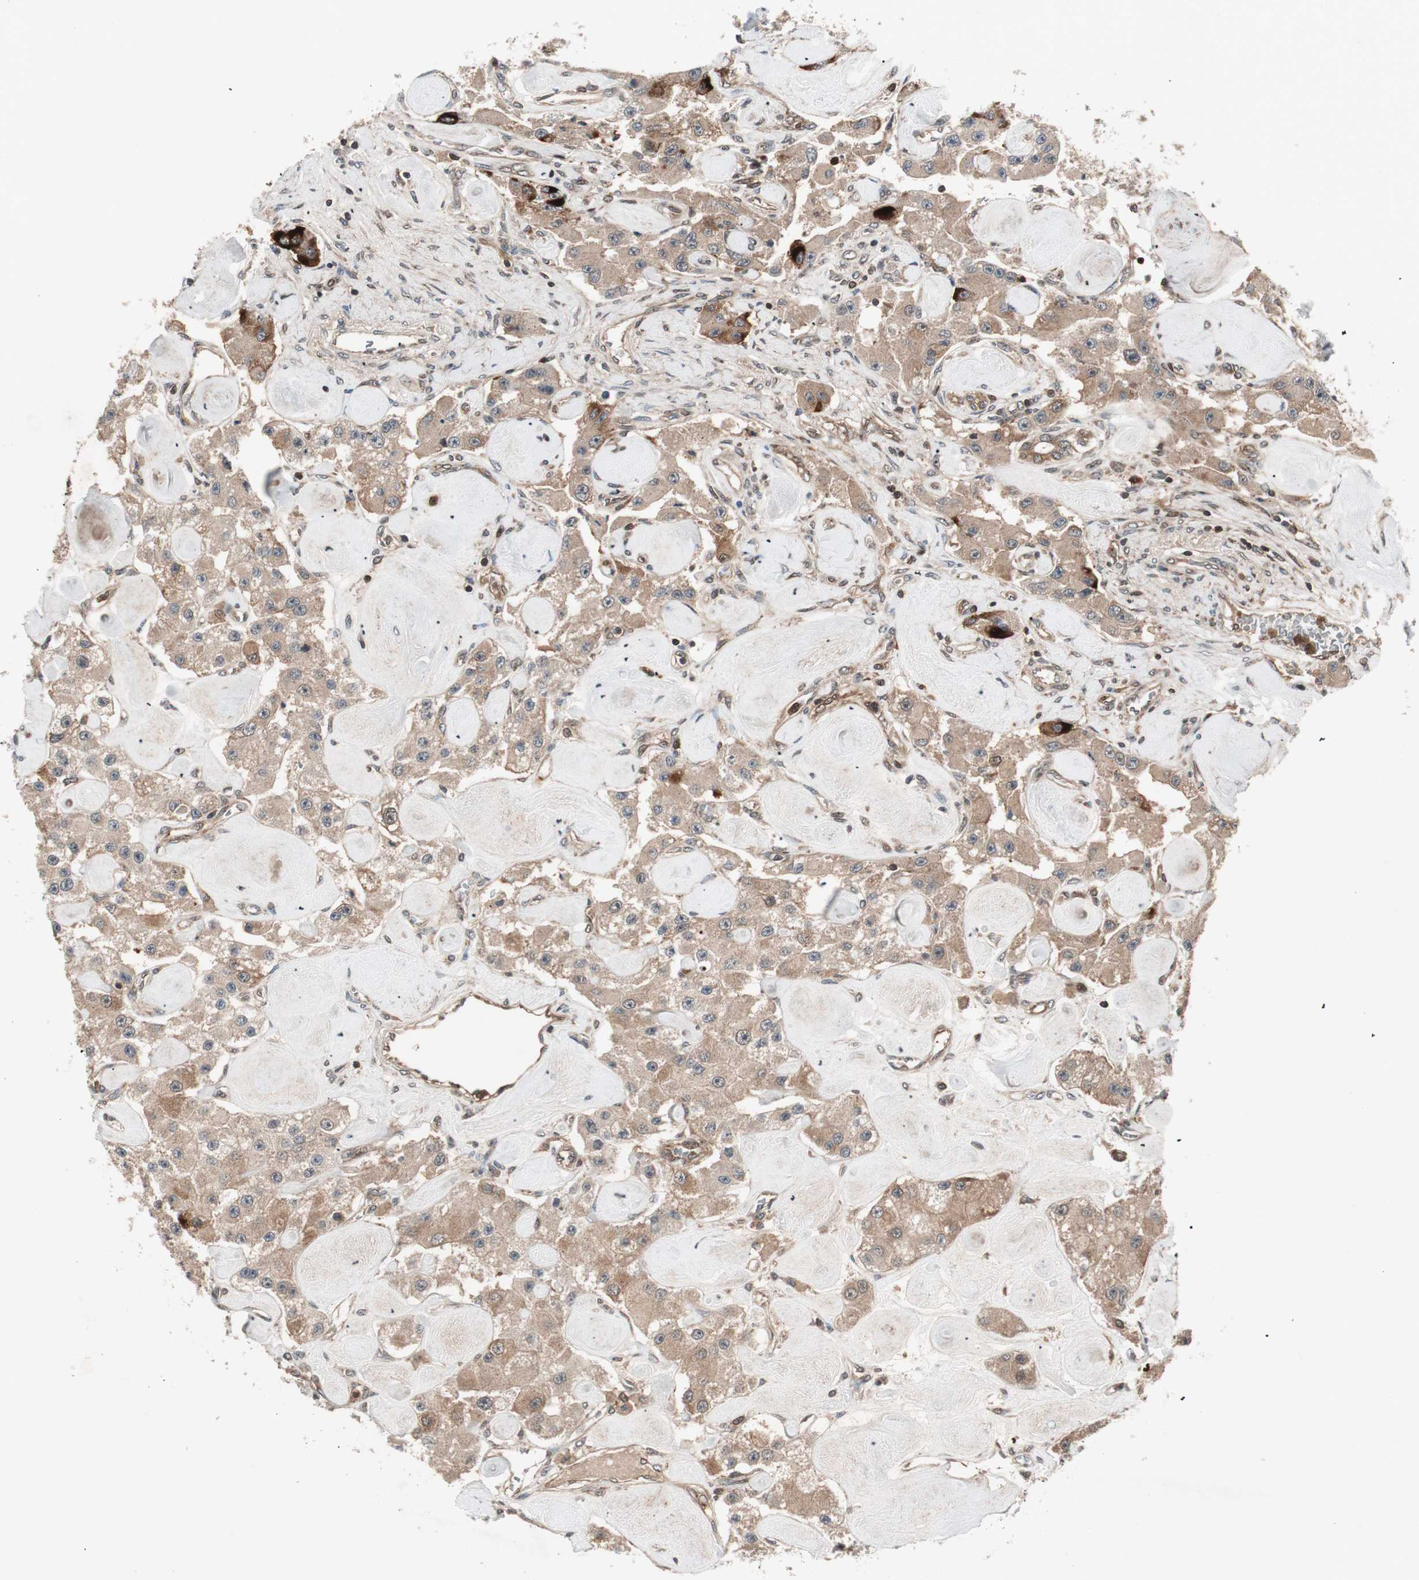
{"staining": {"intensity": "moderate", "quantity": ">75%", "location": "cytoplasmic/membranous"}, "tissue": "carcinoid", "cell_type": "Tumor cells", "image_type": "cancer", "snomed": [{"axis": "morphology", "description": "Carcinoid, malignant, NOS"}, {"axis": "topography", "description": "Pancreas"}], "caption": "This is an image of immunohistochemistry staining of carcinoid (malignant), which shows moderate positivity in the cytoplasmic/membranous of tumor cells.", "gene": "PRKG2", "patient": {"sex": "male", "age": 41}}